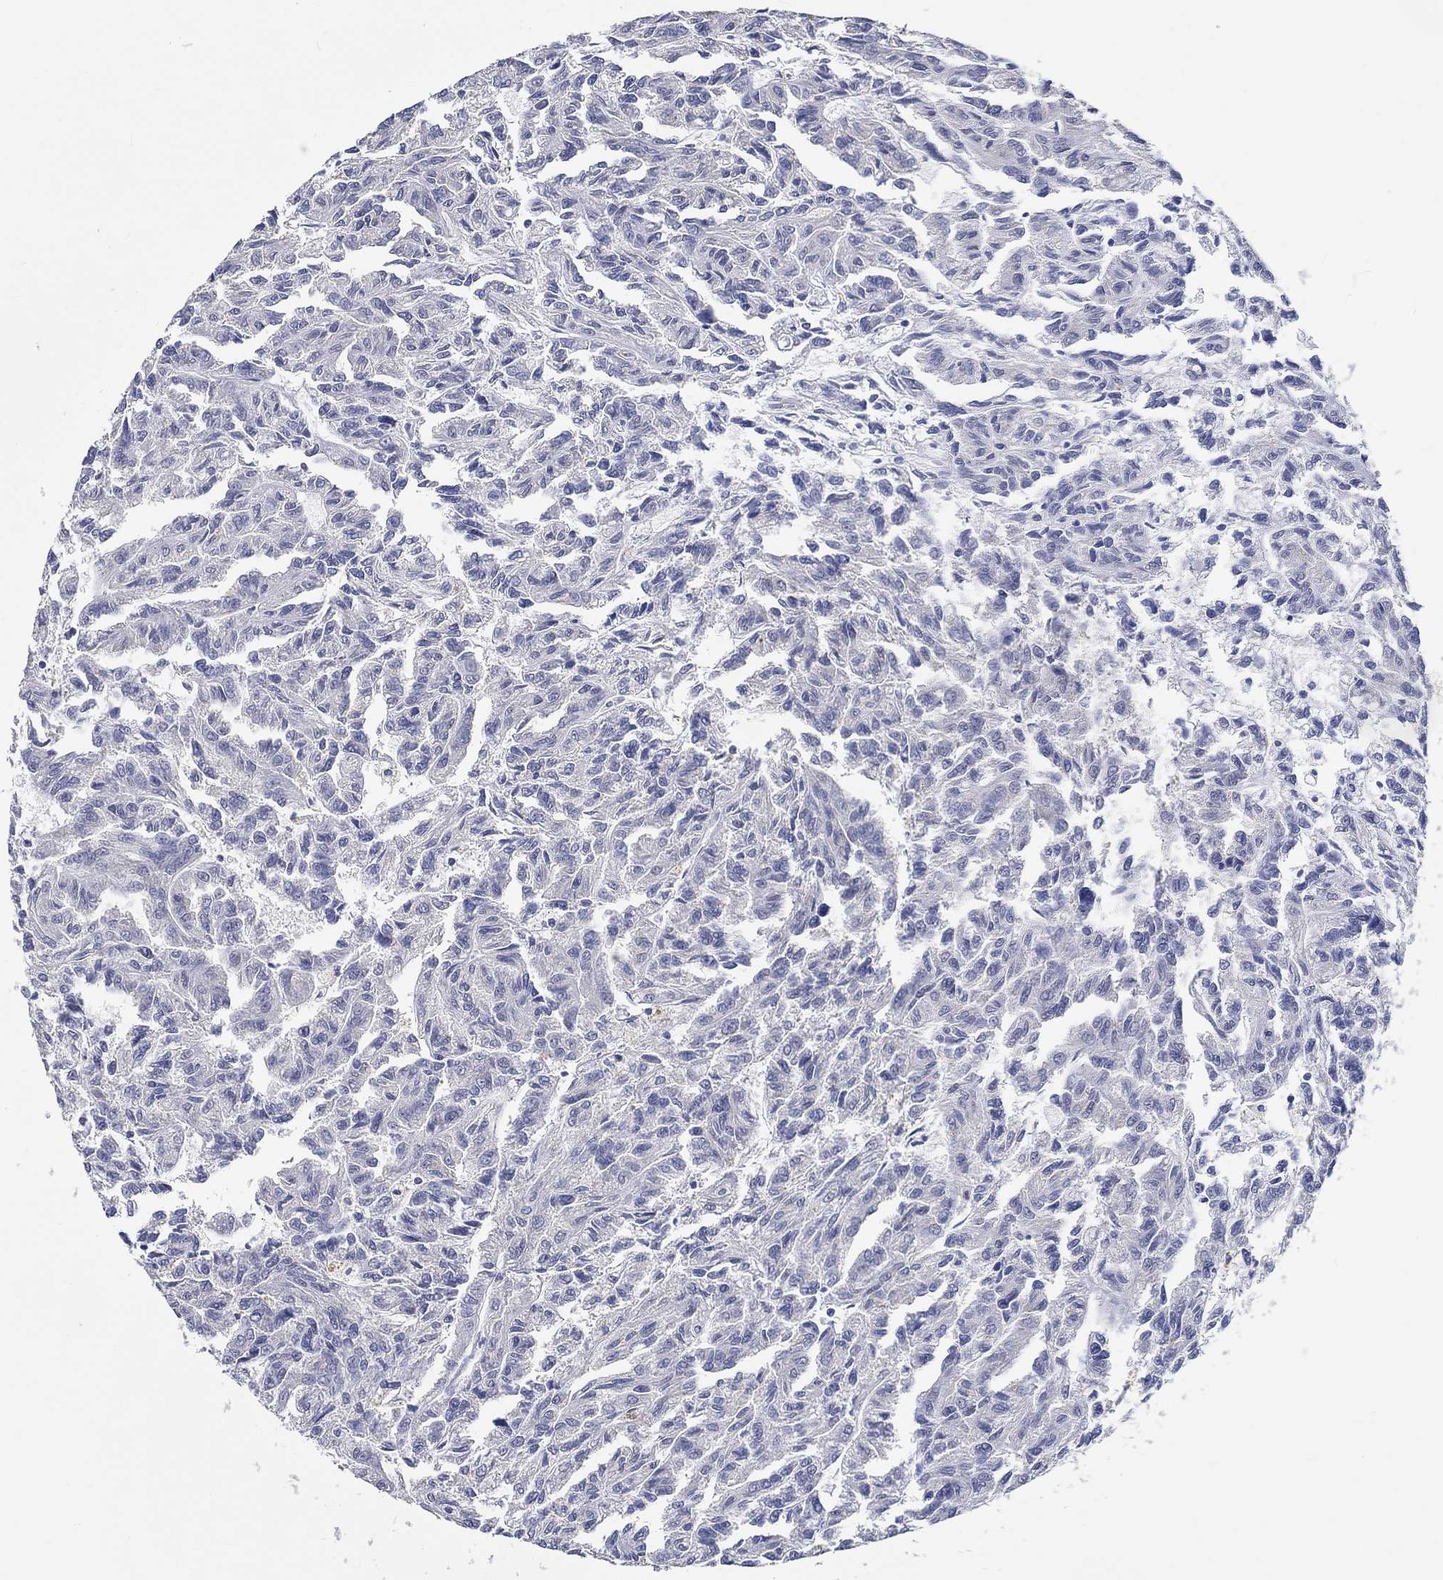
{"staining": {"intensity": "negative", "quantity": "none", "location": "none"}, "tissue": "renal cancer", "cell_type": "Tumor cells", "image_type": "cancer", "snomed": [{"axis": "morphology", "description": "Adenocarcinoma, NOS"}, {"axis": "topography", "description": "Kidney"}], "caption": "Tumor cells show no significant staining in renal cancer (adenocarcinoma).", "gene": "GRIN1", "patient": {"sex": "male", "age": 79}}